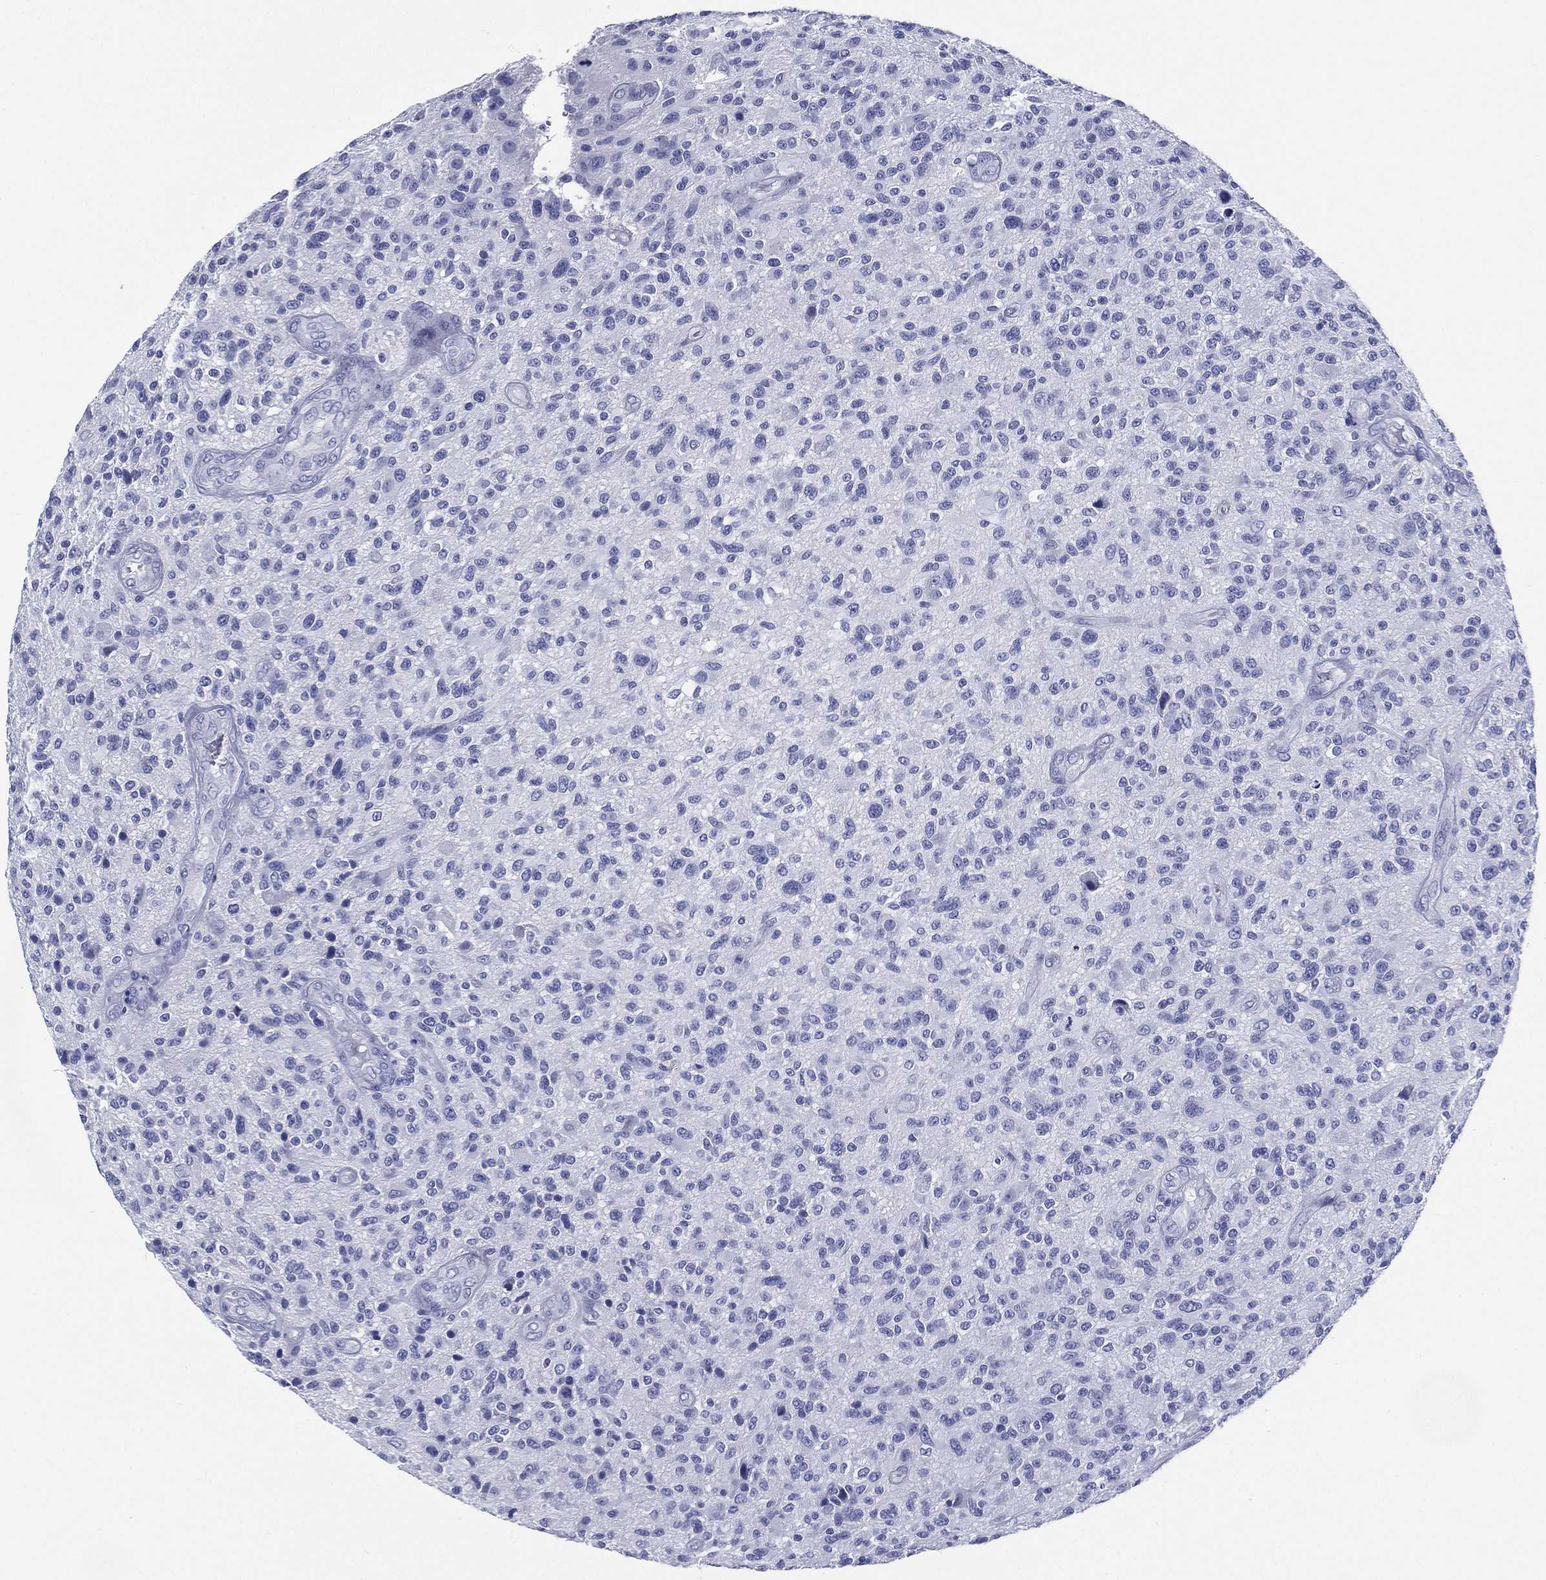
{"staining": {"intensity": "negative", "quantity": "none", "location": "none"}, "tissue": "glioma", "cell_type": "Tumor cells", "image_type": "cancer", "snomed": [{"axis": "morphology", "description": "Glioma, malignant, High grade"}, {"axis": "topography", "description": "Brain"}], "caption": "DAB immunohistochemical staining of human malignant high-grade glioma demonstrates no significant staining in tumor cells.", "gene": "RSPH4A", "patient": {"sex": "male", "age": 47}}